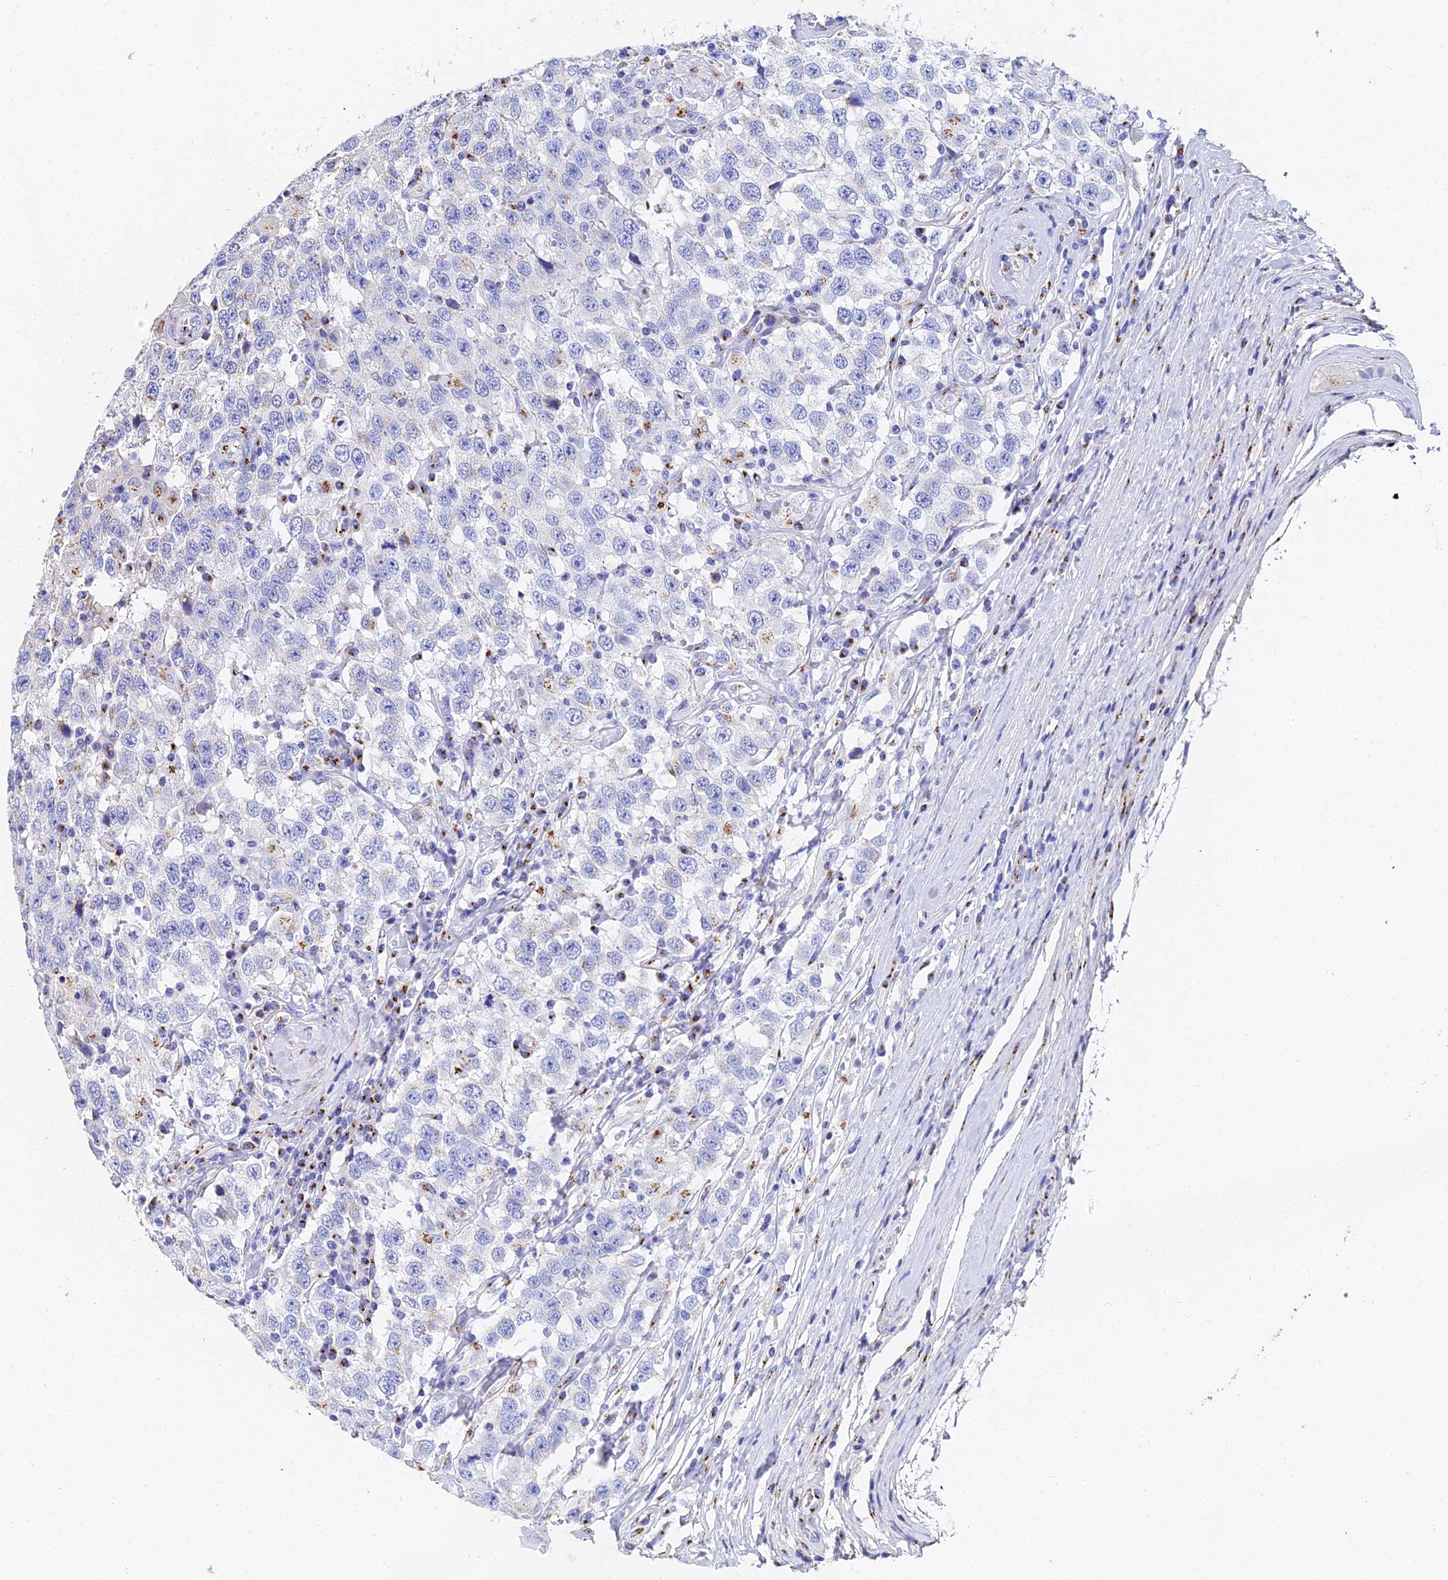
{"staining": {"intensity": "negative", "quantity": "none", "location": "none"}, "tissue": "testis cancer", "cell_type": "Tumor cells", "image_type": "cancer", "snomed": [{"axis": "morphology", "description": "Seminoma, NOS"}, {"axis": "topography", "description": "Testis"}], "caption": "An IHC histopathology image of testis cancer is shown. There is no staining in tumor cells of testis cancer.", "gene": "ENSG00000268674", "patient": {"sex": "male", "age": 41}}